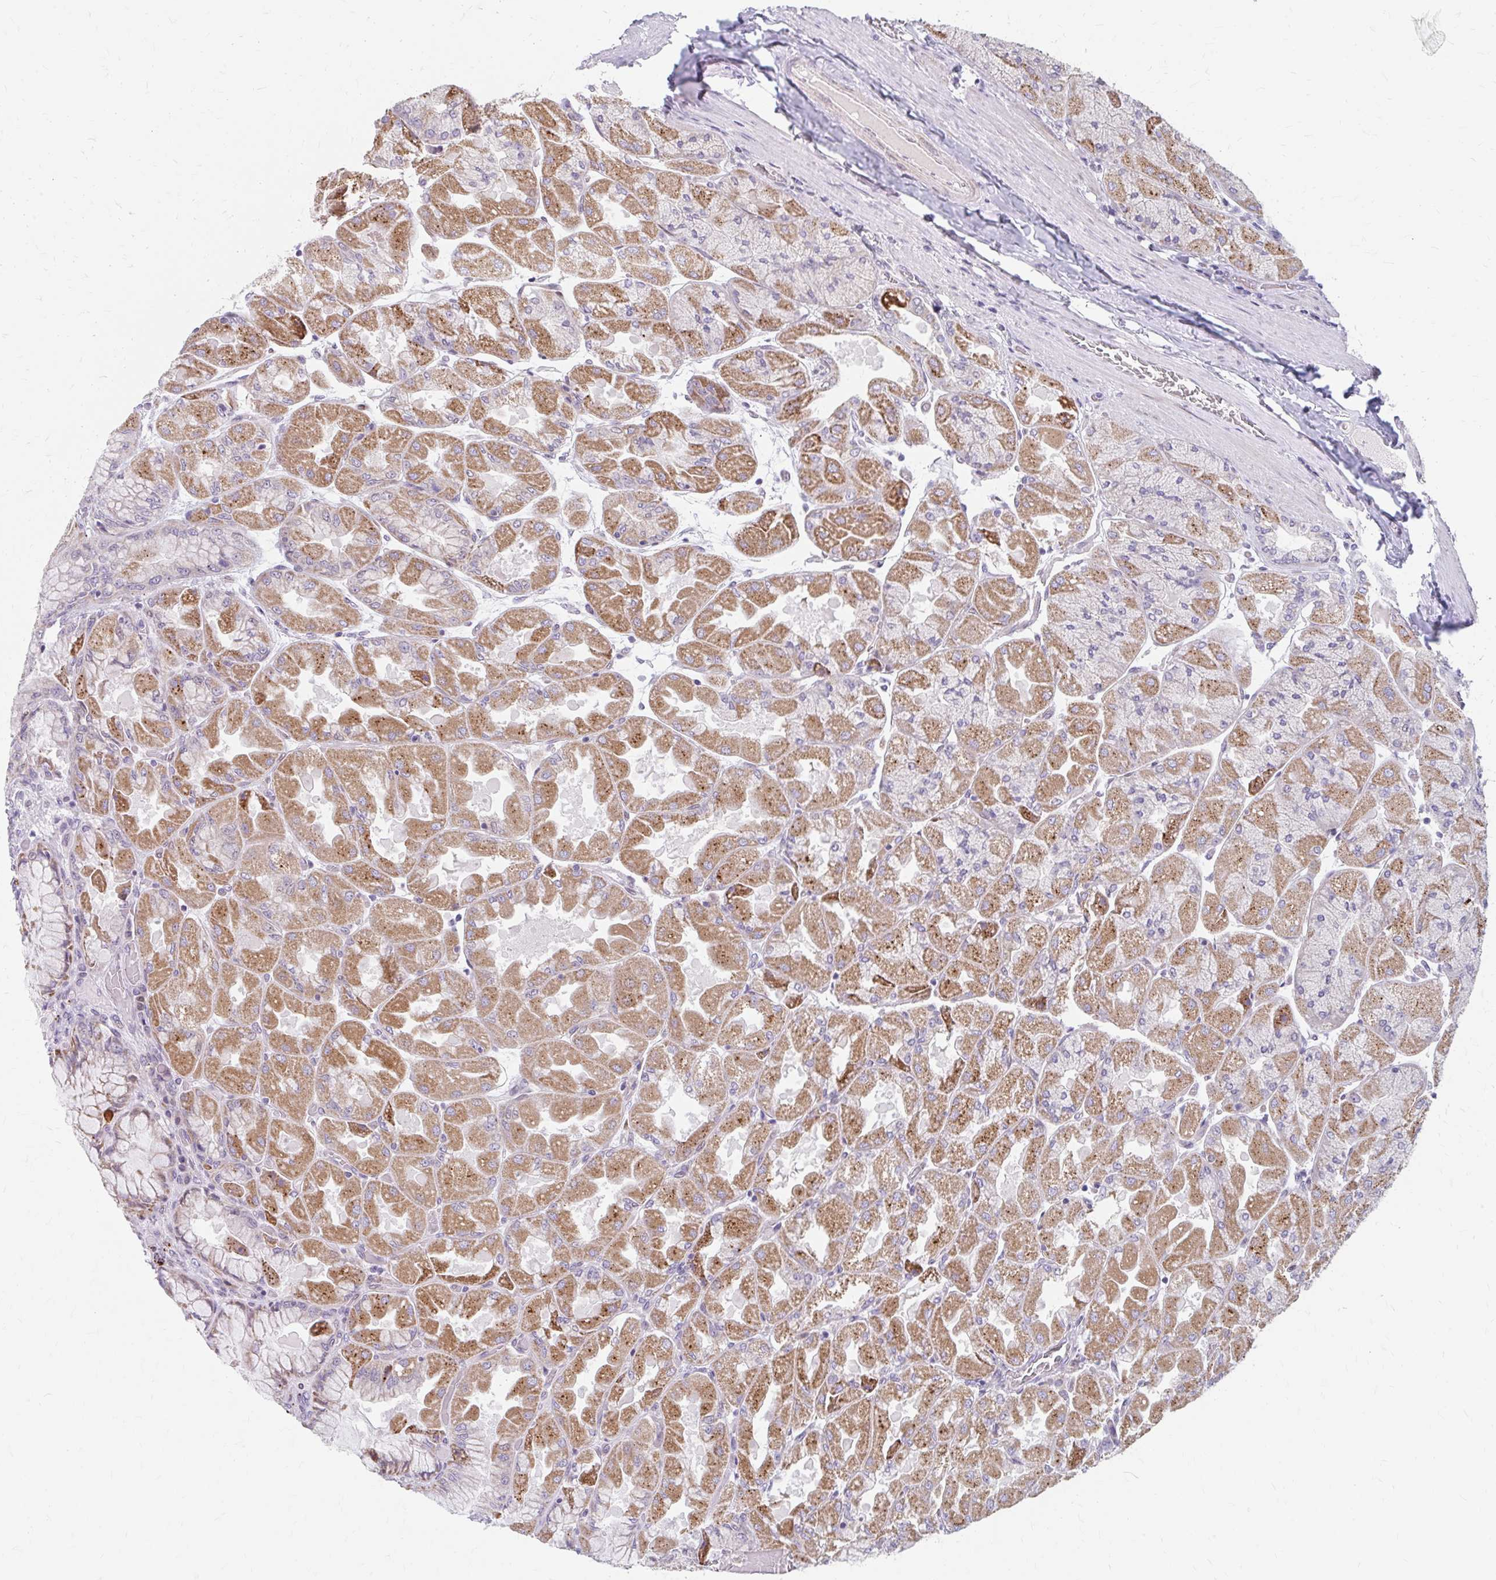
{"staining": {"intensity": "moderate", "quantity": "25%-75%", "location": "cytoplasmic/membranous"}, "tissue": "stomach", "cell_type": "Glandular cells", "image_type": "normal", "snomed": [{"axis": "morphology", "description": "Normal tissue, NOS"}, {"axis": "topography", "description": "Stomach"}], "caption": "Glandular cells demonstrate medium levels of moderate cytoplasmic/membranous expression in approximately 25%-75% of cells in benign human stomach.", "gene": "BEAN1", "patient": {"sex": "female", "age": 61}}